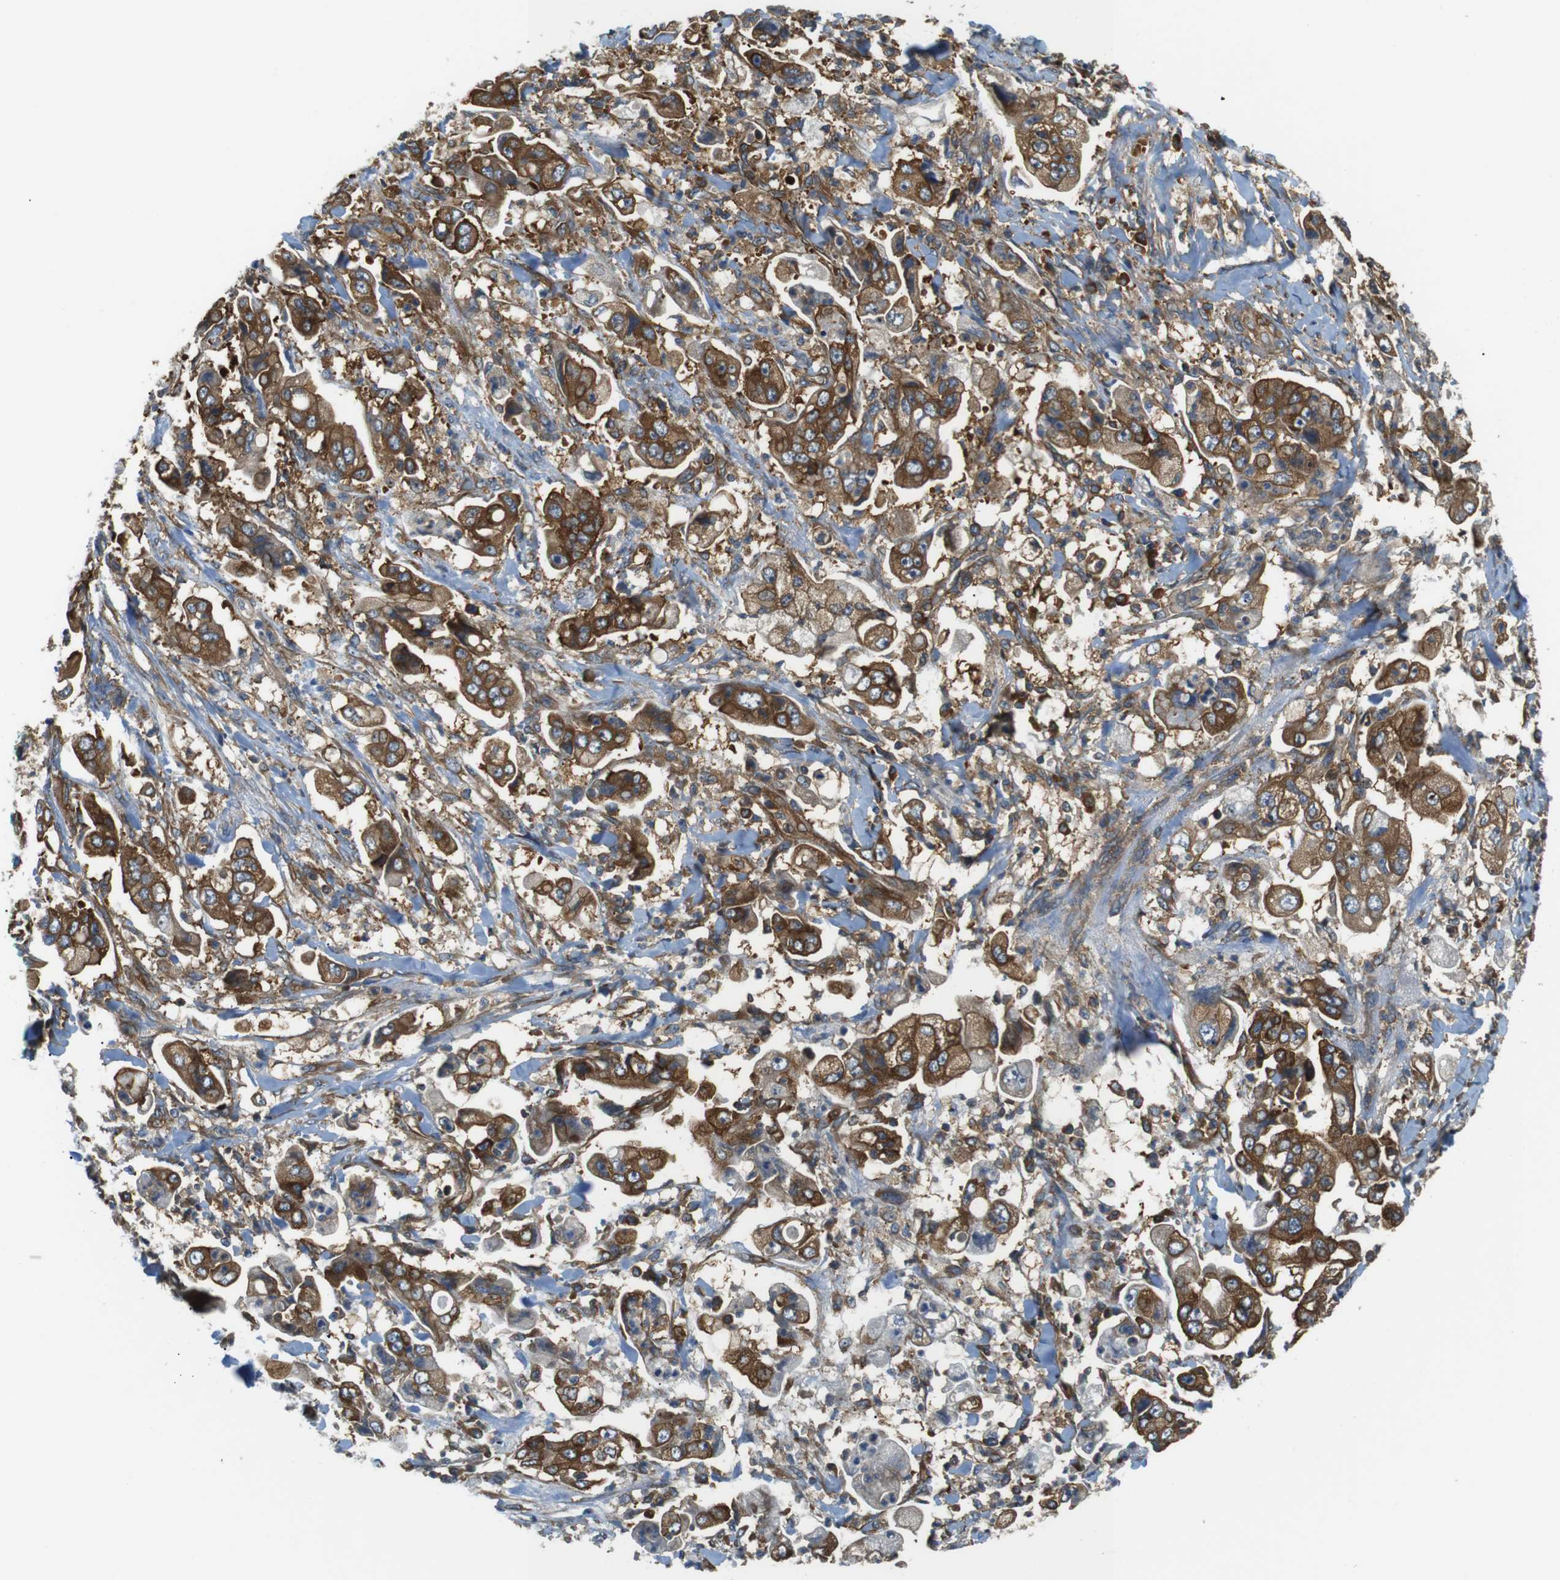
{"staining": {"intensity": "strong", "quantity": "25%-75%", "location": "cytoplasmic/membranous"}, "tissue": "stomach cancer", "cell_type": "Tumor cells", "image_type": "cancer", "snomed": [{"axis": "morphology", "description": "Adenocarcinoma, NOS"}, {"axis": "topography", "description": "Stomach"}], "caption": "Protein staining exhibits strong cytoplasmic/membranous expression in about 25%-75% of tumor cells in stomach cancer (adenocarcinoma). (DAB = brown stain, brightfield microscopy at high magnification).", "gene": "TSC1", "patient": {"sex": "male", "age": 62}}